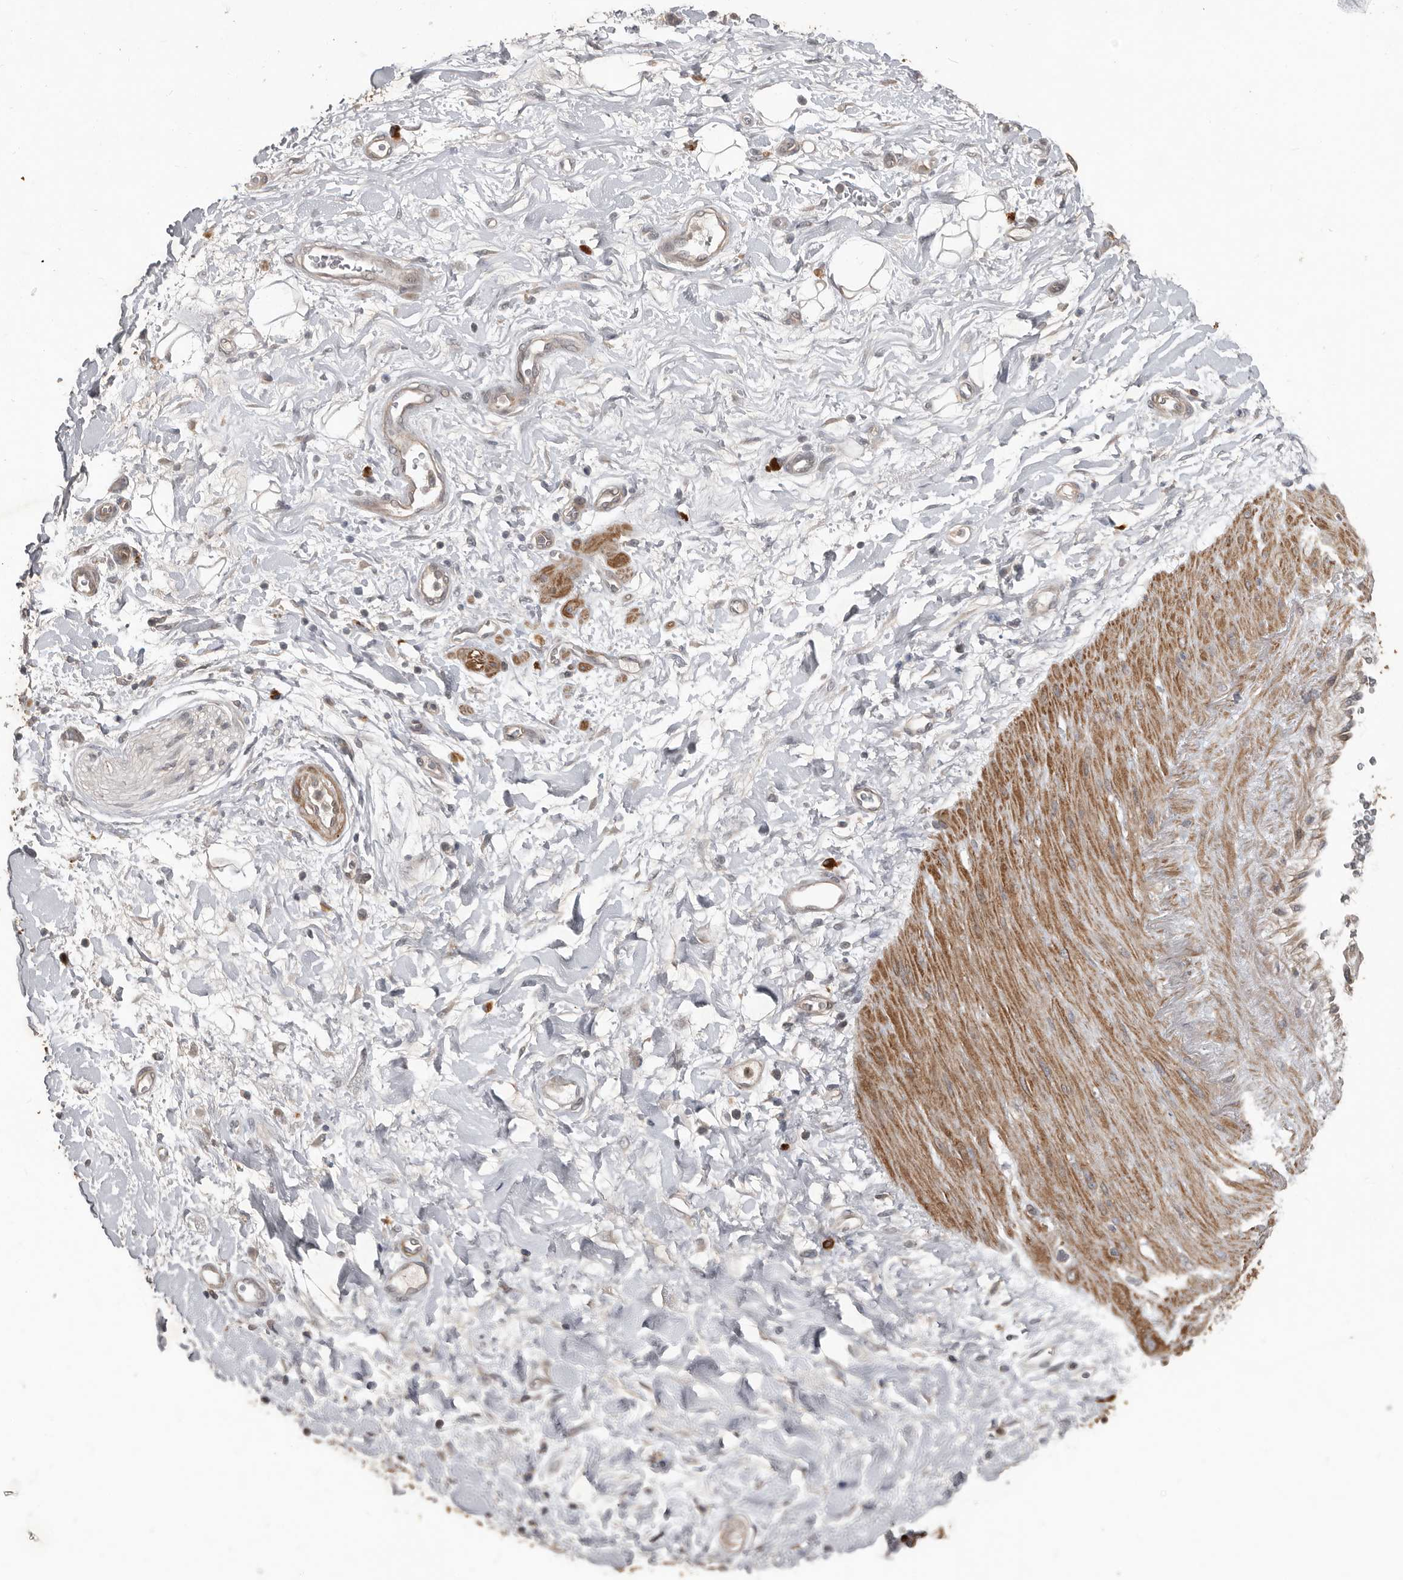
{"staining": {"intensity": "moderate", "quantity": "25%-75%", "location": "cytoplasmic/membranous"}, "tissue": "adipose tissue", "cell_type": "Adipocytes", "image_type": "normal", "snomed": [{"axis": "morphology", "description": "Normal tissue, NOS"}, {"axis": "morphology", "description": "Adenocarcinoma, NOS"}, {"axis": "topography", "description": "Pancreas"}, {"axis": "topography", "description": "Peripheral nerve tissue"}], "caption": "This histopathology image shows immunohistochemistry staining of normal human adipose tissue, with medium moderate cytoplasmic/membranous positivity in approximately 25%-75% of adipocytes.", "gene": "BAMBI", "patient": {"sex": "male", "age": 59}}